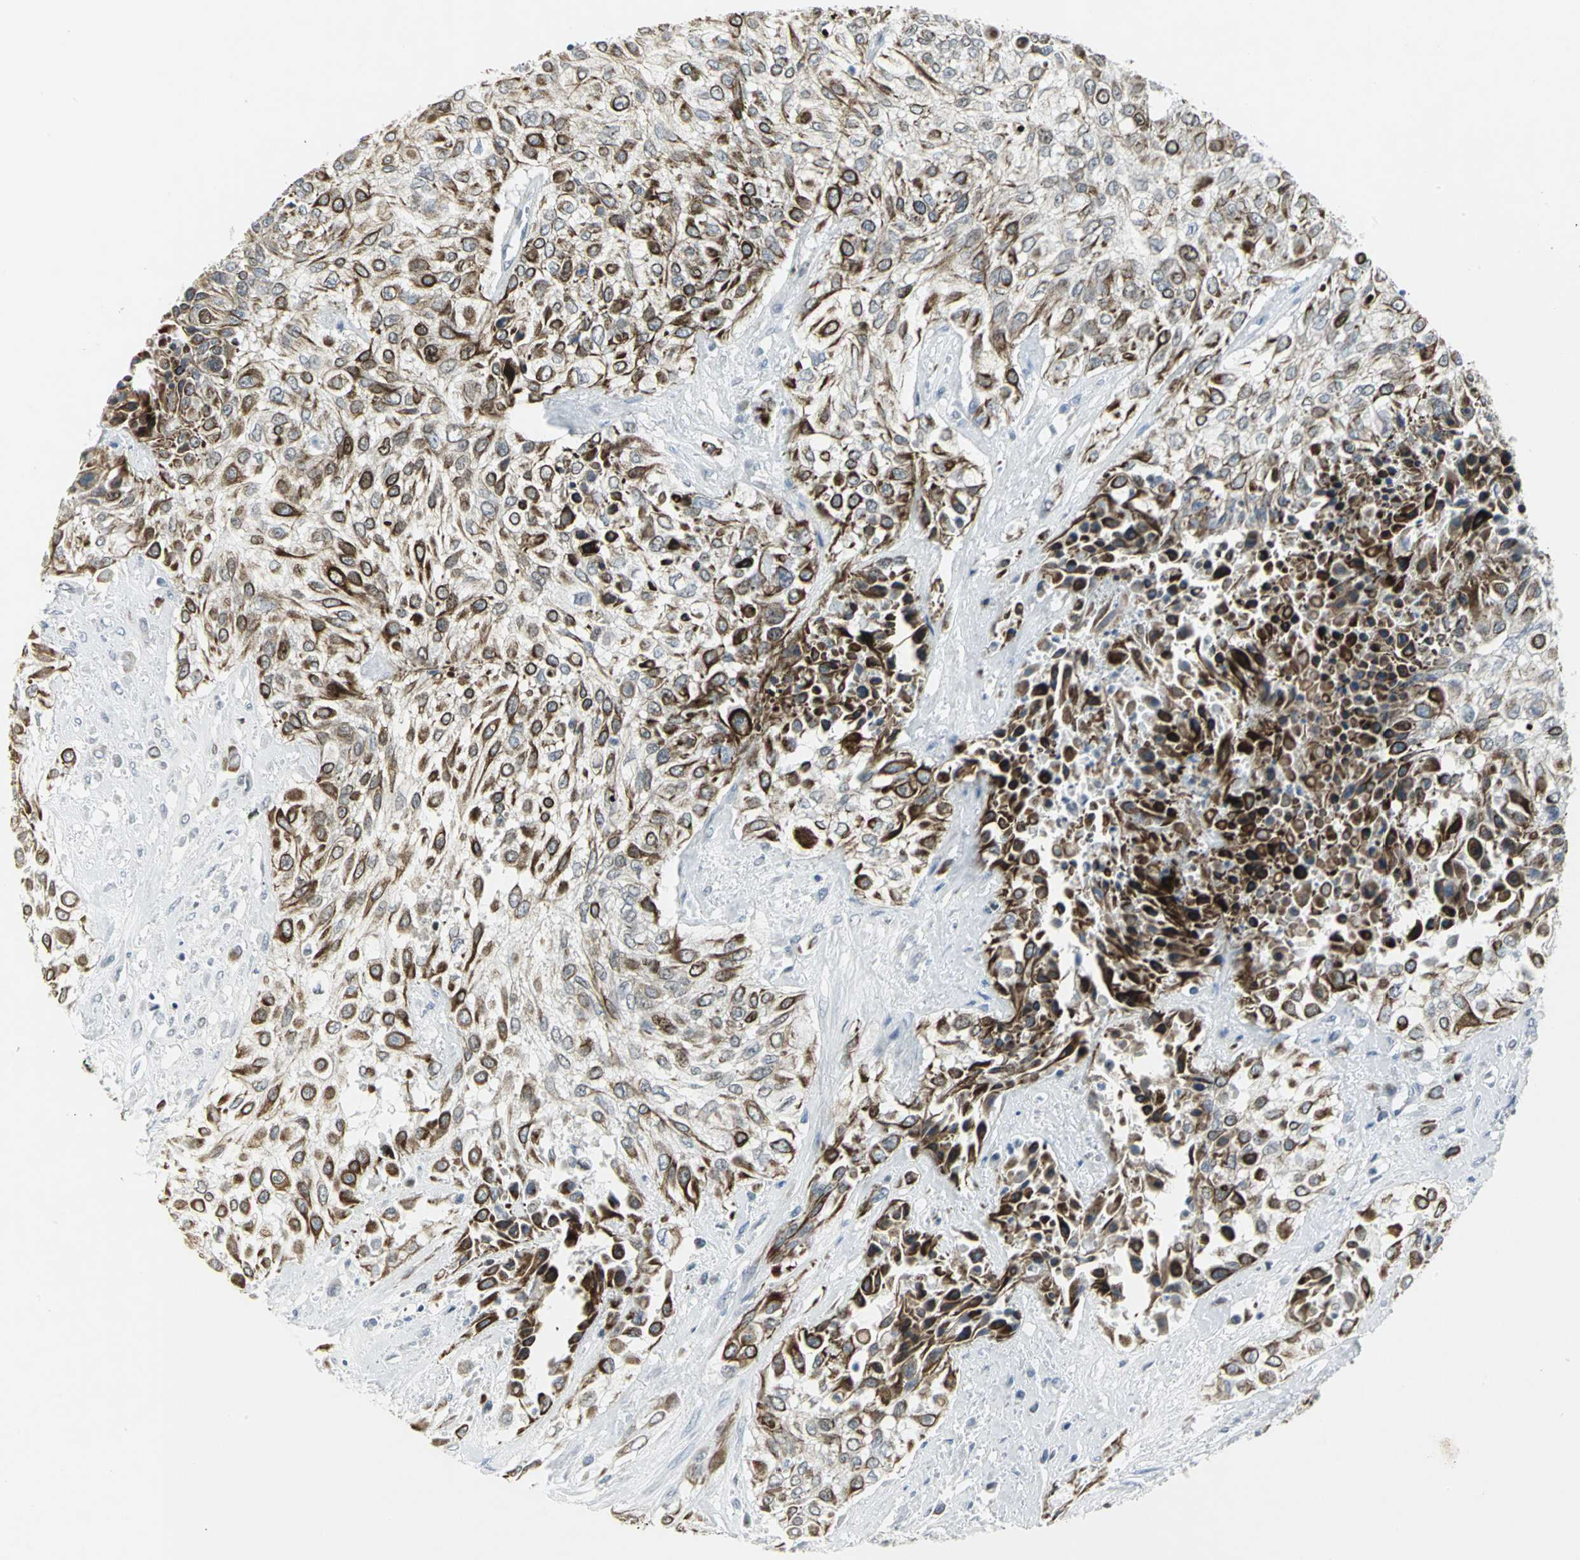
{"staining": {"intensity": "strong", "quantity": ">75%", "location": "cytoplasmic/membranous"}, "tissue": "urothelial cancer", "cell_type": "Tumor cells", "image_type": "cancer", "snomed": [{"axis": "morphology", "description": "Urothelial carcinoma, High grade"}, {"axis": "topography", "description": "Urinary bladder"}], "caption": "Tumor cells display strong cytoplasmic/membranous expression in about >75% of cells in urothelial cancer.", "gene": "RPA1", "patient": {"sex": "male", "age": 57}}